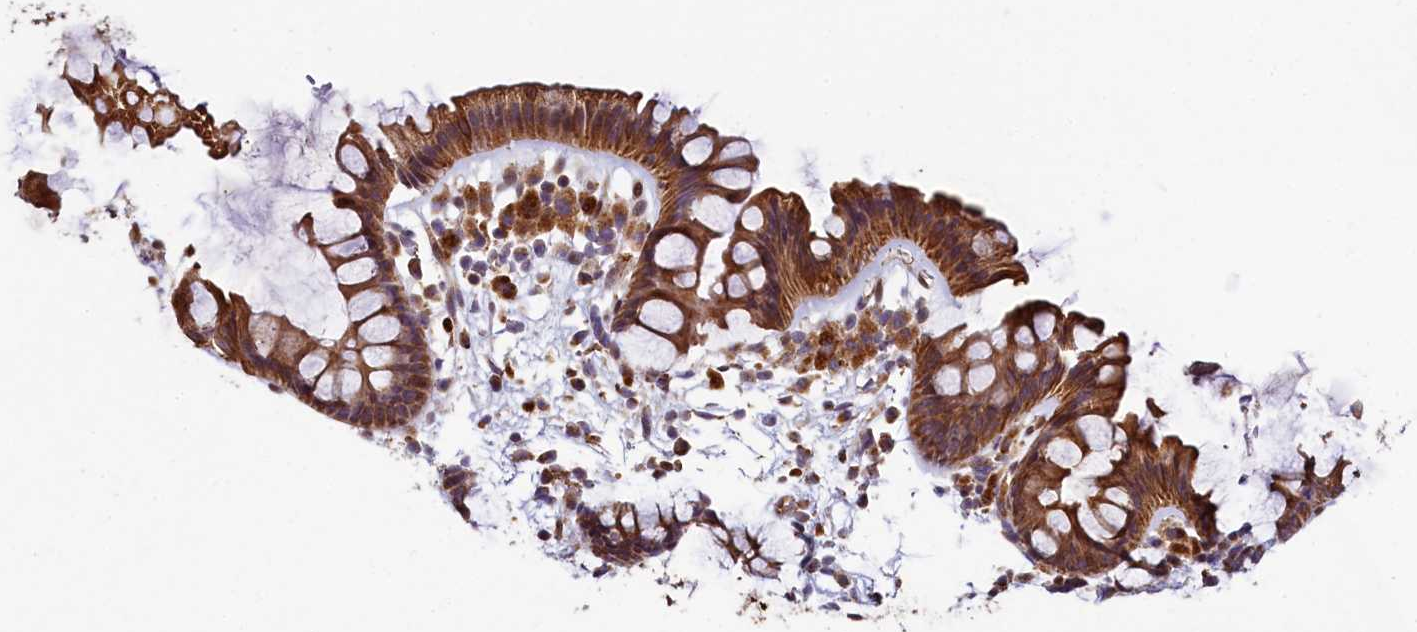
{"staining": {"intensity": "weak", "quantity": ">75%", "location": "cytoplasmic/membranous"}, "tissue": "colon", "cell_type": "Endothelial cells", "image_type": "normal", "snomed": [{"axis": "morphology", "description": "Normal tissue, NOS"}, {"axis": "topography", "description": "Colon"}], "caption": "An image of colon stained for a protein shows weak cytoplasmic/membranous brown staining in endothelial cells. (IHC, brightfield microscopy, high magnification).", "gene": "ZNF577", "patient": {"sex": "female", "age": 62}}